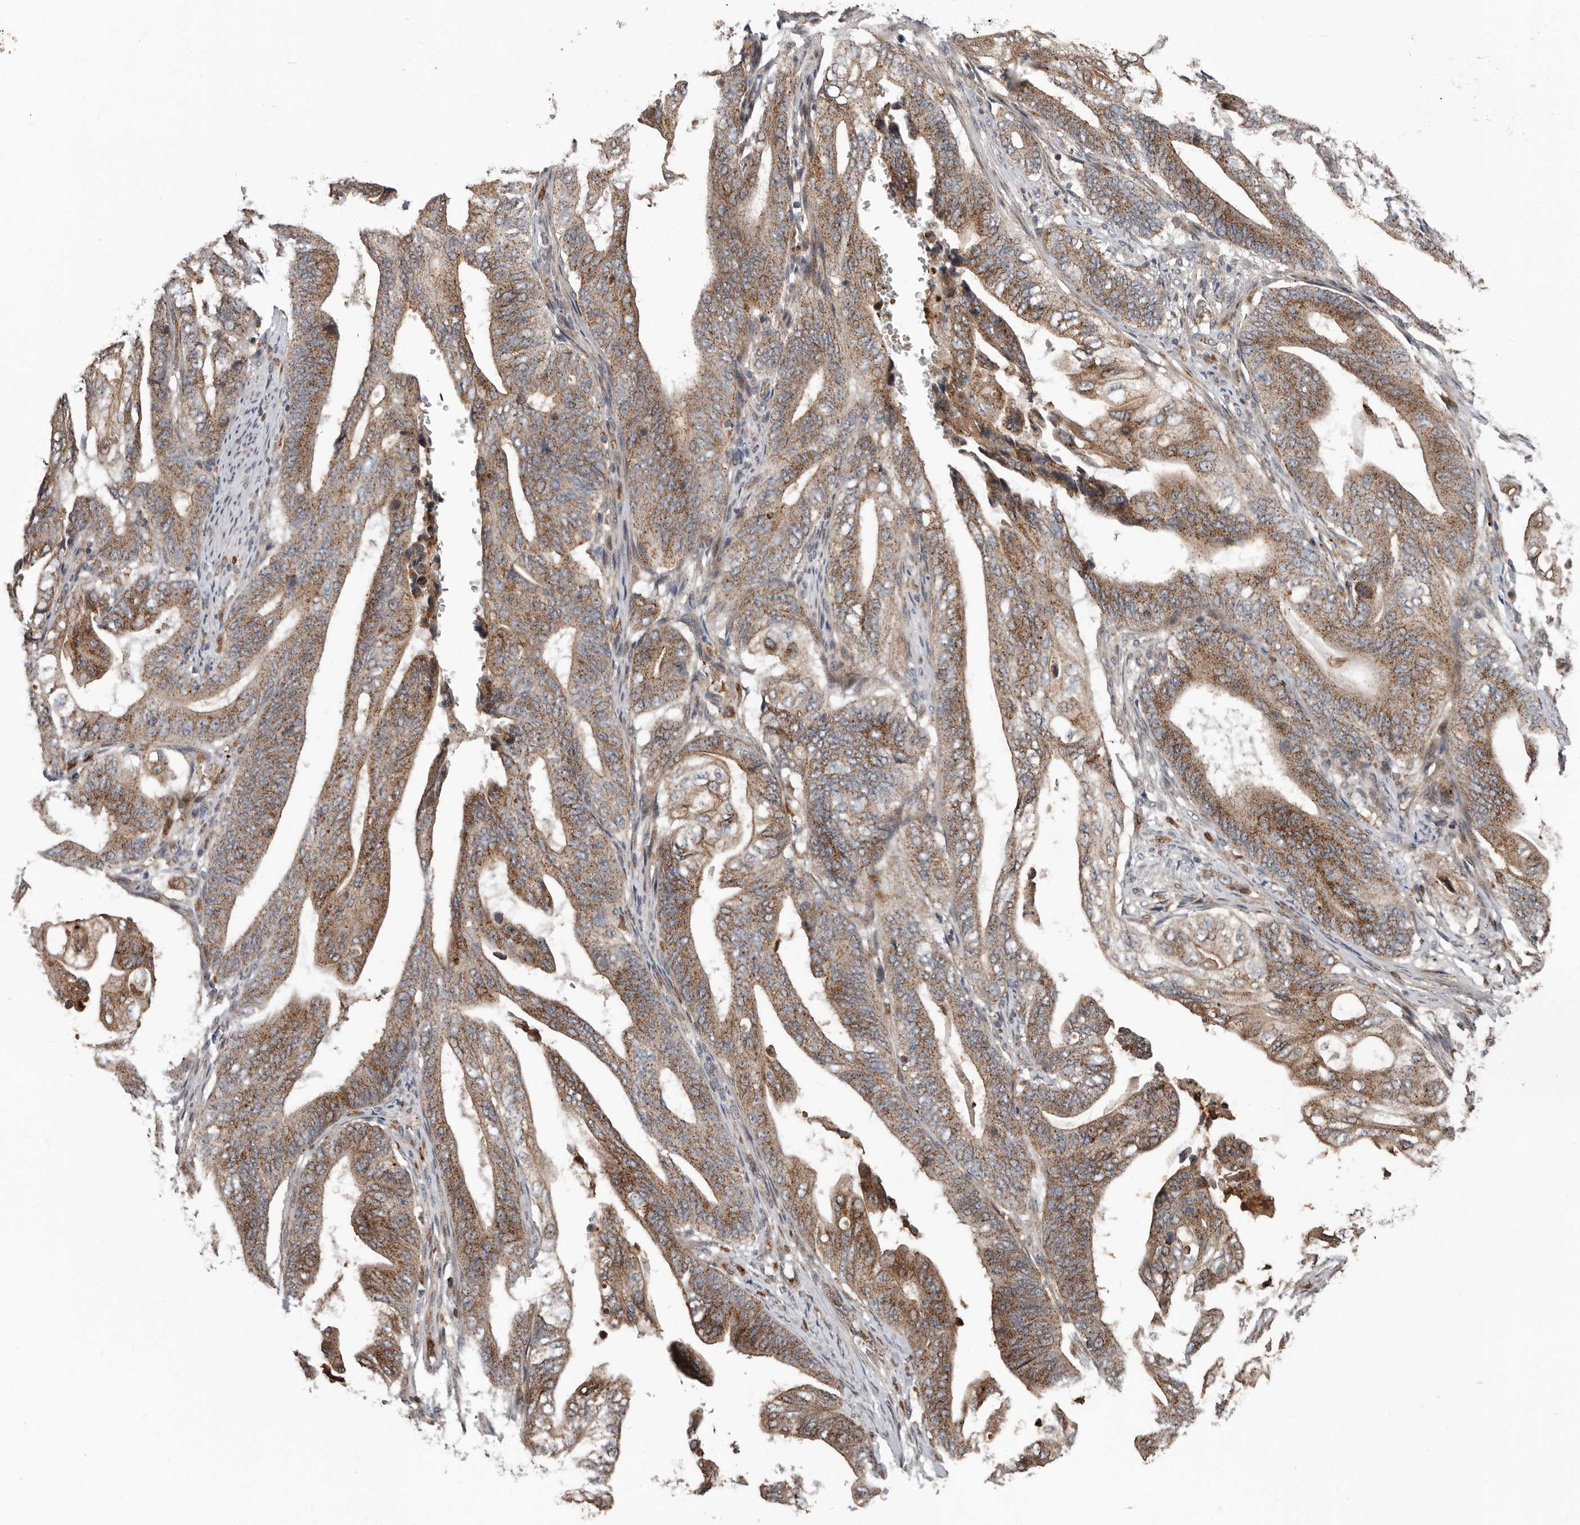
{"staining": {"intensity": "moderate", "quantity": ">75%", "location": "cytoplasmic/membranous"}, "tissue": "stomach cancer", "cell_type": "Tumor cells", "image_type": "cancer", "snomed": [{"axis": "morphology", "description": "Adenocarcinoma, NOS"}, {"axis": "topography", "description": "Stomach"}], "caption": "Immunohistochemical staining of adenocarcinoma (stomach) reveals medium levels of moderate cytoplasmic/membranous protein expression in about >75% of tumor cells.", "gene": "FGFR4", "patient": {"sex": "female", "age": 73}}